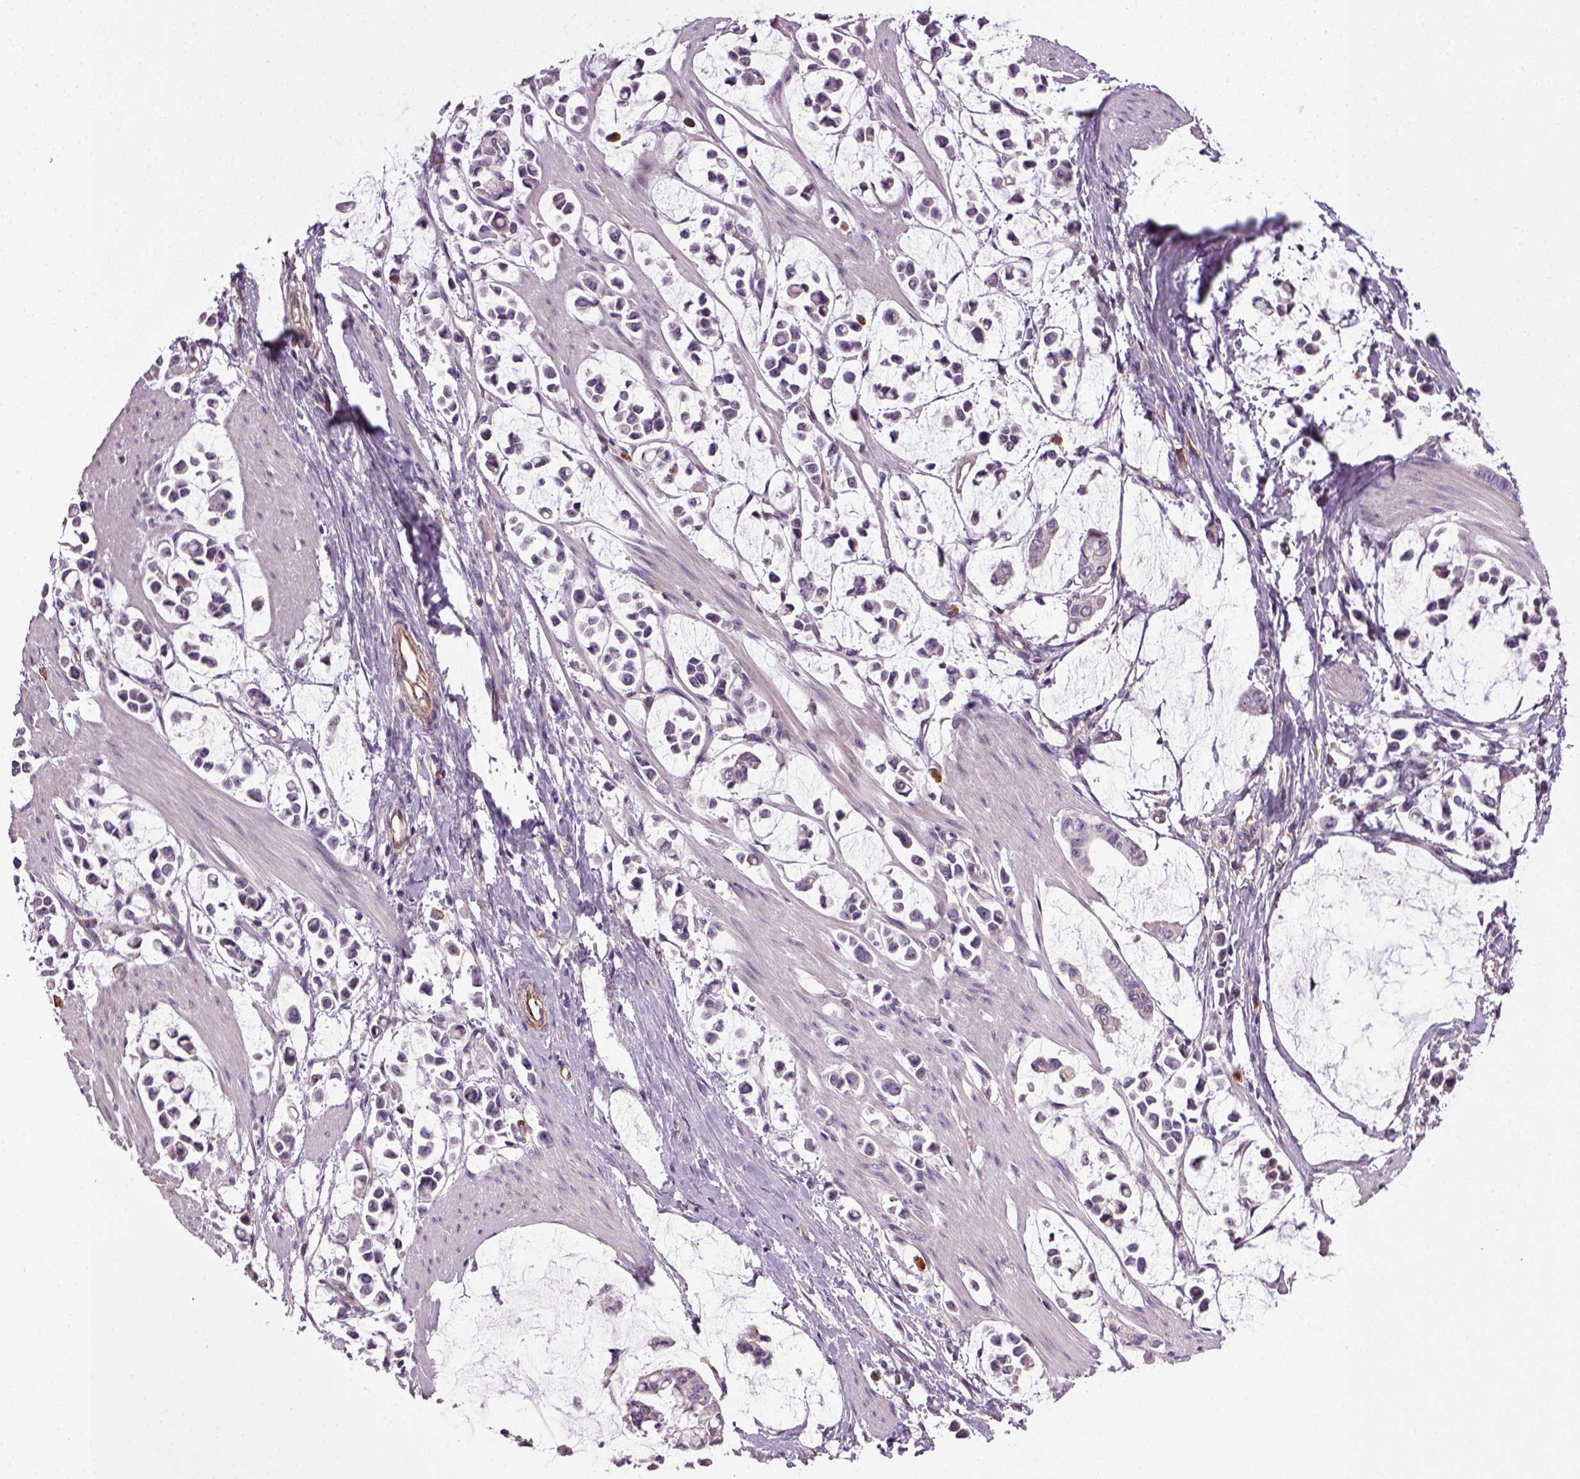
{"staining": {"intensity": "negative", "quantity": "none", "location": "none"}, "tissue": "stomach cancer", "cell_type": "Tumor cells", "image_type": "cancer", "snomed": [{"axis": "morphology", "description": "Adenocarcinoma, NOS"}, {"axis": "topography", "description": "Stomach"}], "caption": "IHC photomicrograph of human stomach adenocarcinoma stained for a protein (brown), which exhibits no expression in tumor cells.", "gene": "TPRG1", "patient": {"sex": "male", "age": 82}}